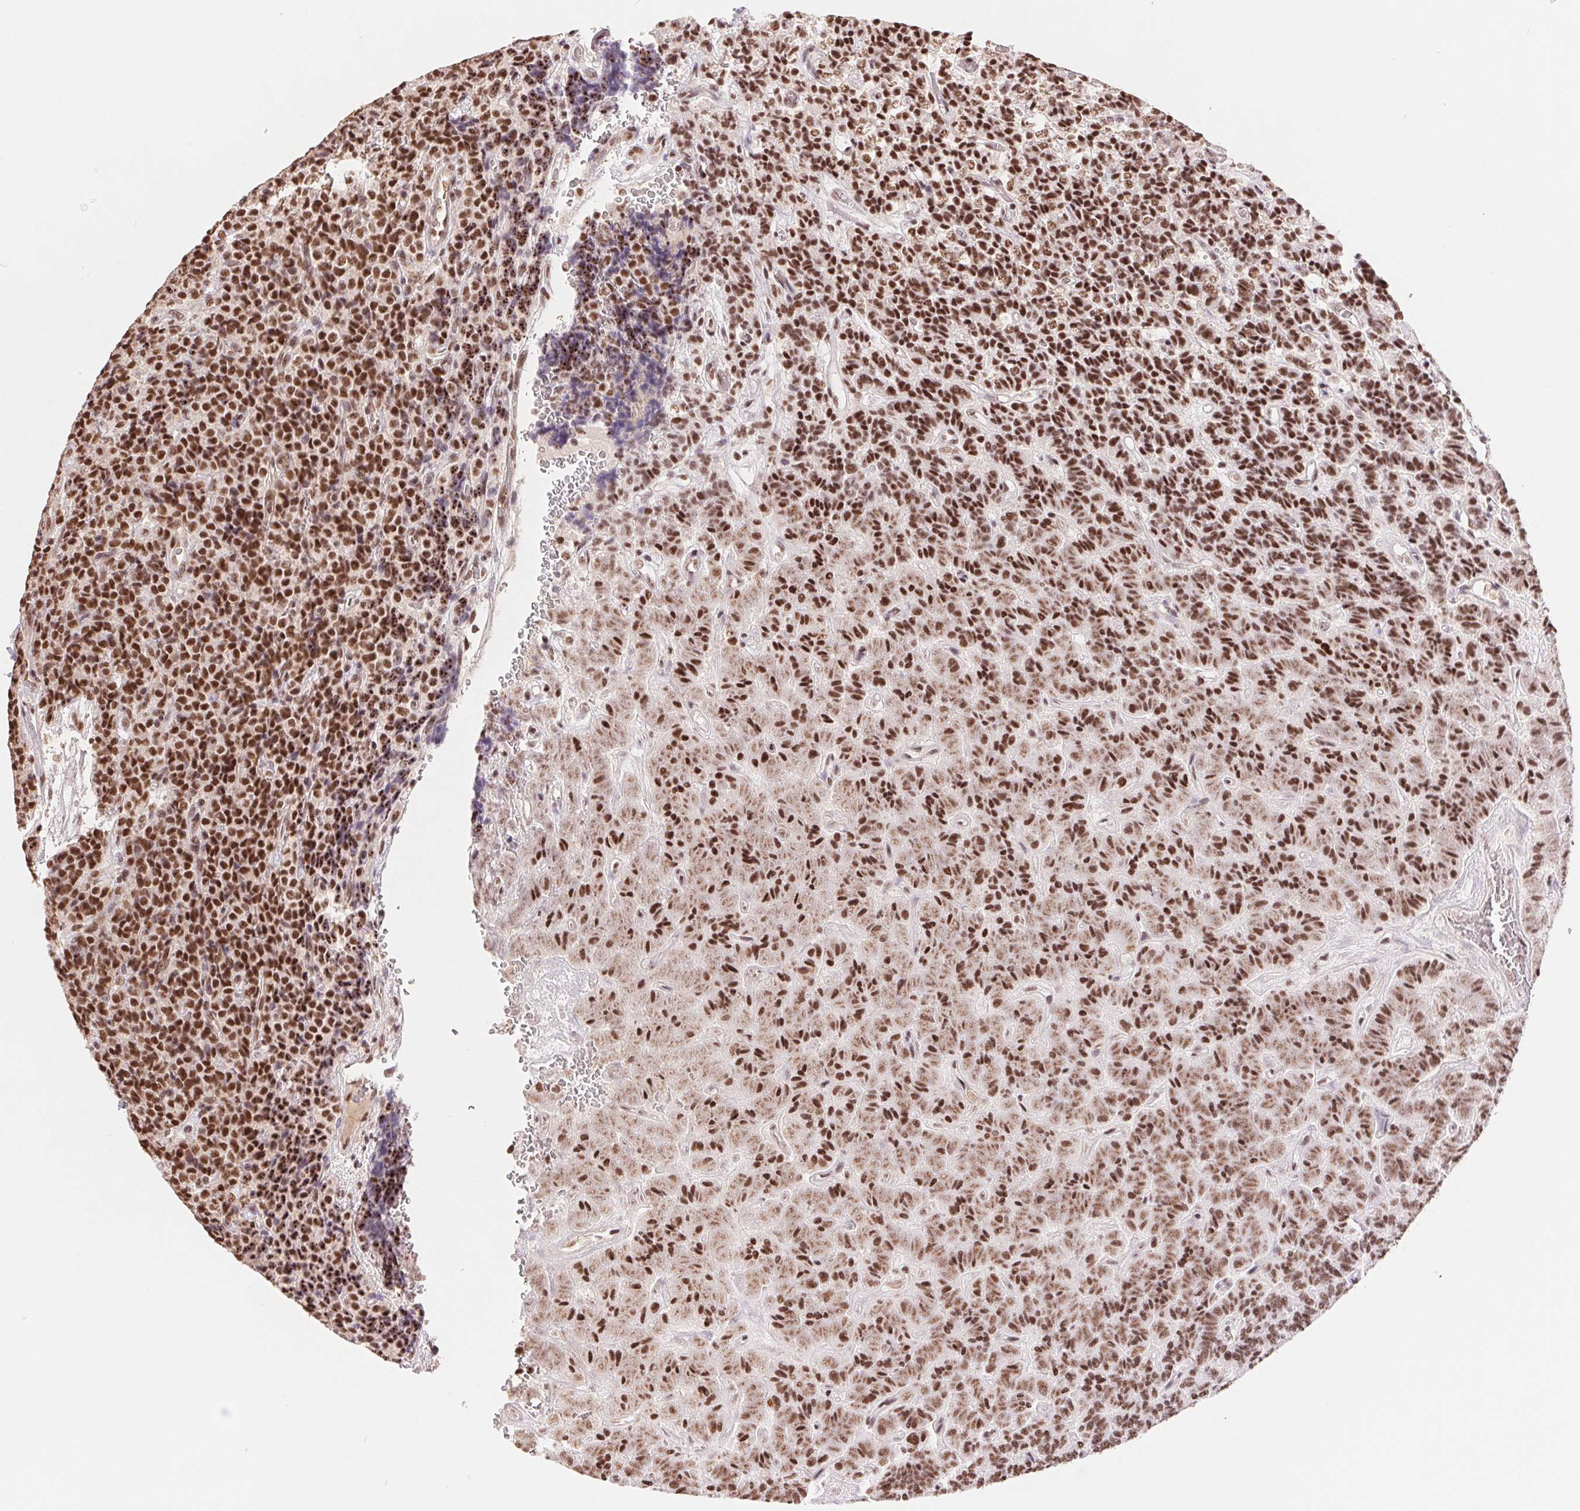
{"staining": {"intensity": "moderate", "quantity": ">75%", "location": "nuclear"}, "tissue": "carcinoid", "cell_type": "Tumor cells", "image_type": "cancer", "snomed": [{"axis": "morphology", "description": "Carcinoid, malignant, NOS"}, {"axis": "topography", "description": "Pancreas"}], "caption": "Immunohistochemistry (IHC) image of neoplastic tissue: human carcinoid stained using immunohistochemistry shows medium levels of moderate protein expression localized specifically in the nuclear of tumor cells, appearing as a nuclear brown color.", "gene": "SREK1", "patient": {"sex": "male", "age": 36}}